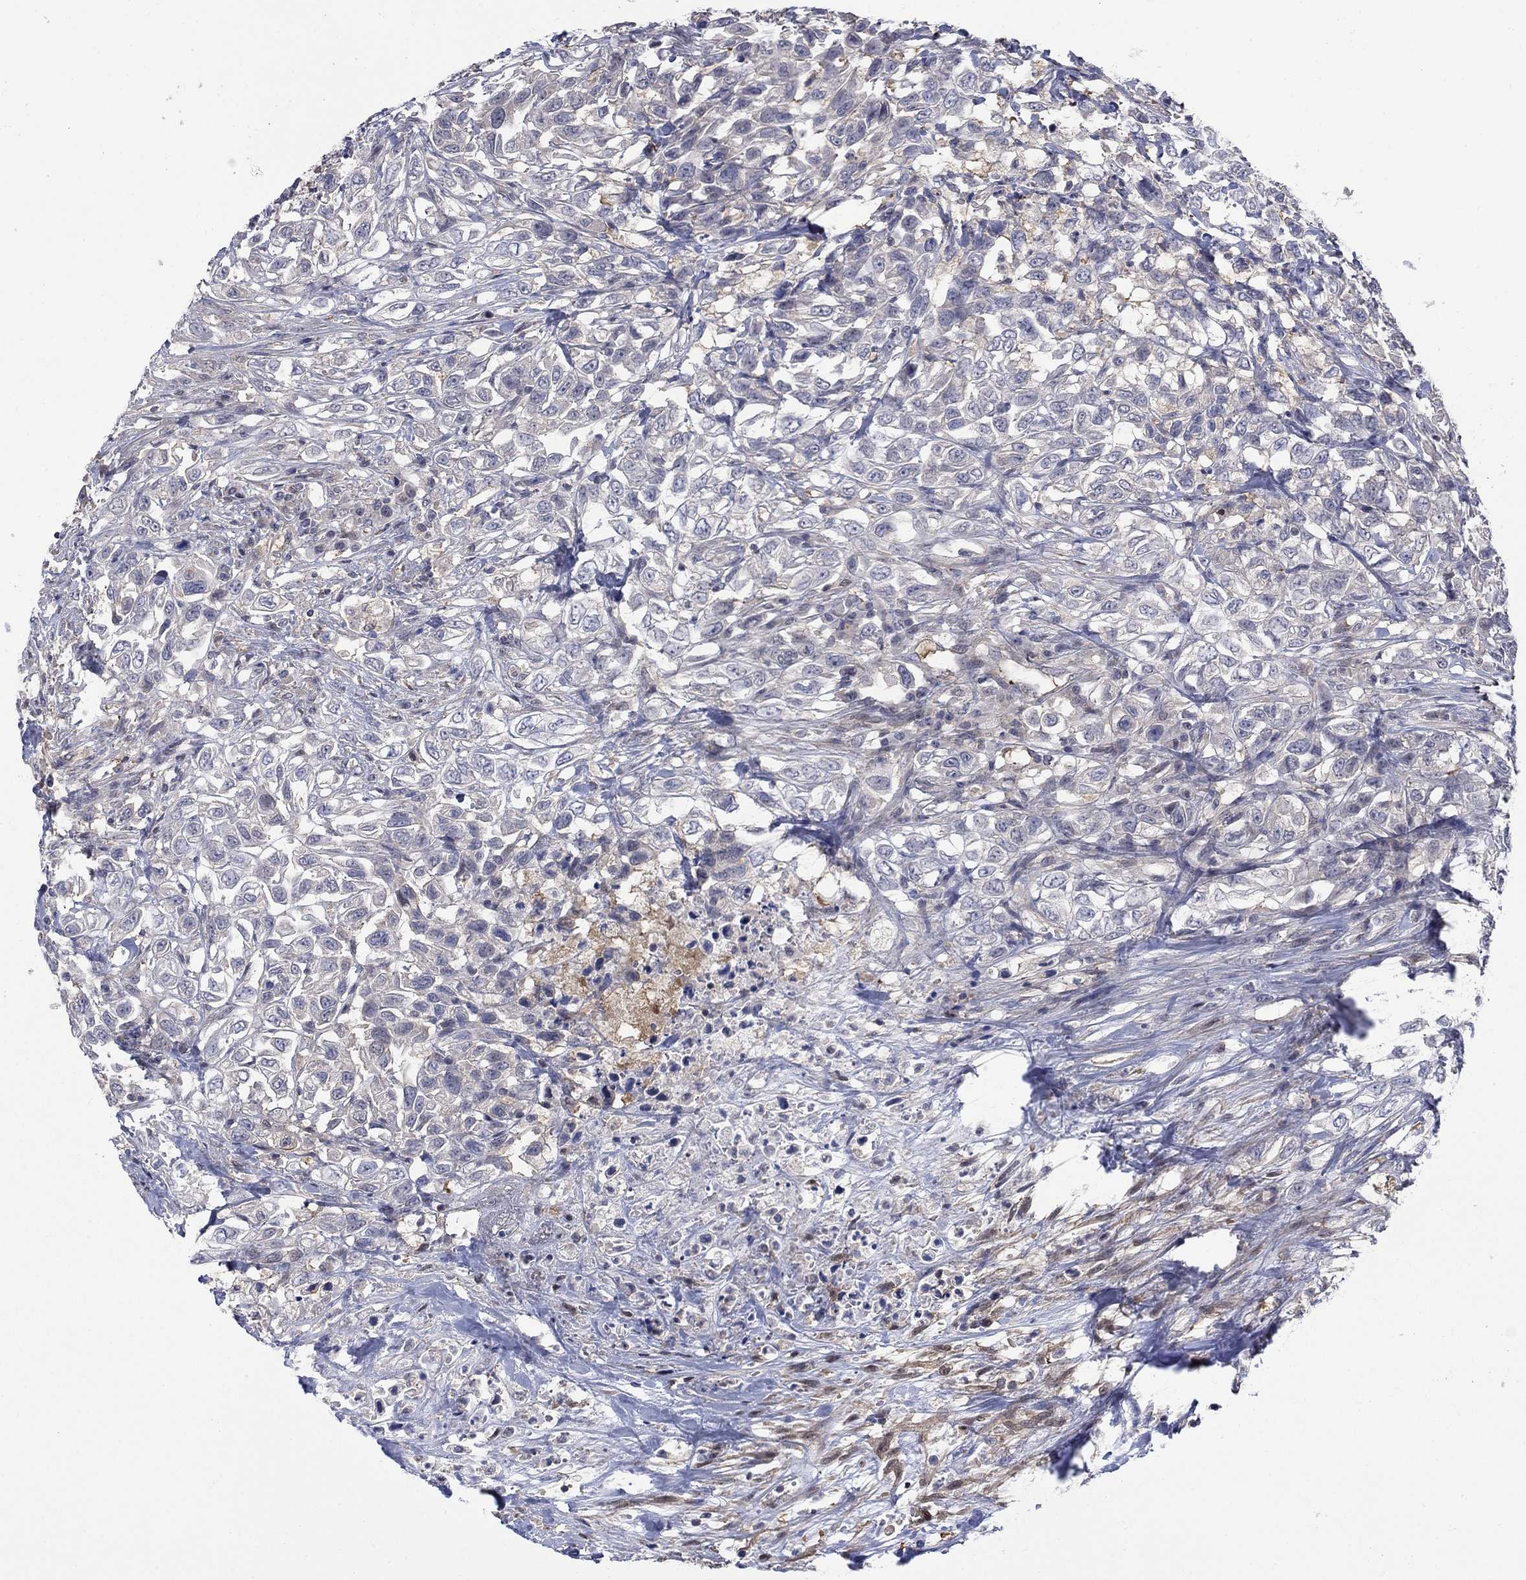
{"staining": {"intensity": "negative", "quantity": "none", "location": "none"}, "tissue": "urothelial cancer", "cell_type": "Tumor cells", "image_type": "cancer", "snomed": [{"axis": "morphology", "description": "Urothelial carcinoma, High grade"}, {"axis": "topography", "description": "Urinary bladder"}], "caption": "This is an immunohistochemistry image of high-grade urothelial carcinoma. There is no positivity in tumor cells.", "gene": "PDZD2", "patient": {"sex": "female", "age": 56}}